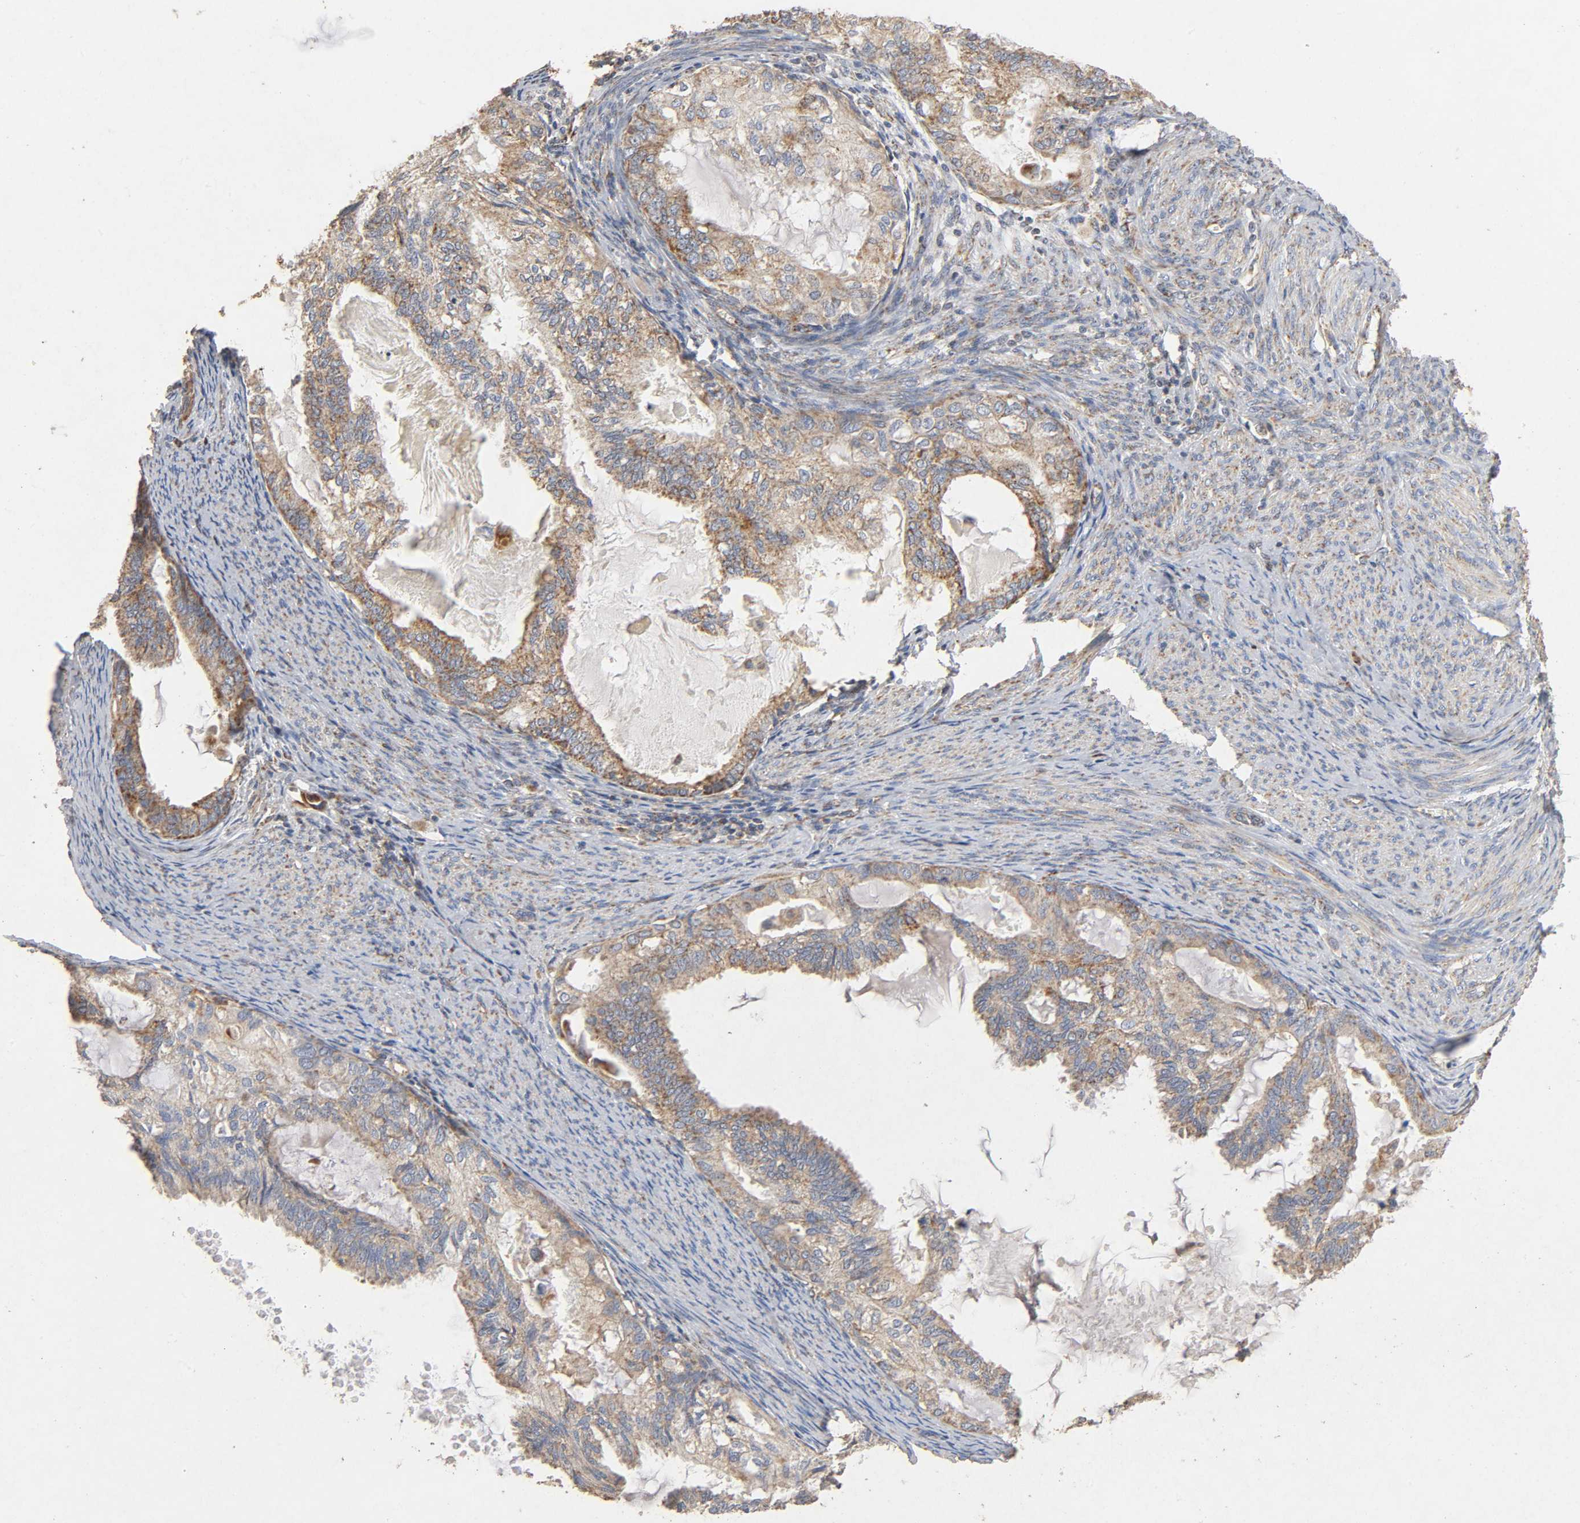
{"staining": {"intensity": "moderate", "quantity": "25%-75%", "location": "cytoplasmic/membranous"}, "tissue": "cervical cancer", "cell_type": "Tumor cells", "image_type": "cancer", "snomed": [{"axis": "morphology", "description": "Normal tissue, NOS"}, {"axis": "morphology", "description": "Adenocarcinoma, NOS"}, {"axis": "topography", "description": "Cervix"}, {"axis": "topography", "description": "Endometrium"}], "caption": "Immunohistochemical staining of cervical adenocarcinoma displays medium levels of moderate cytoplasmic/membranous protein staining in about 25%-75% of tumor cells.", "gene": "NDUFS3", "patient": {"sex": "female", "age": 86}}